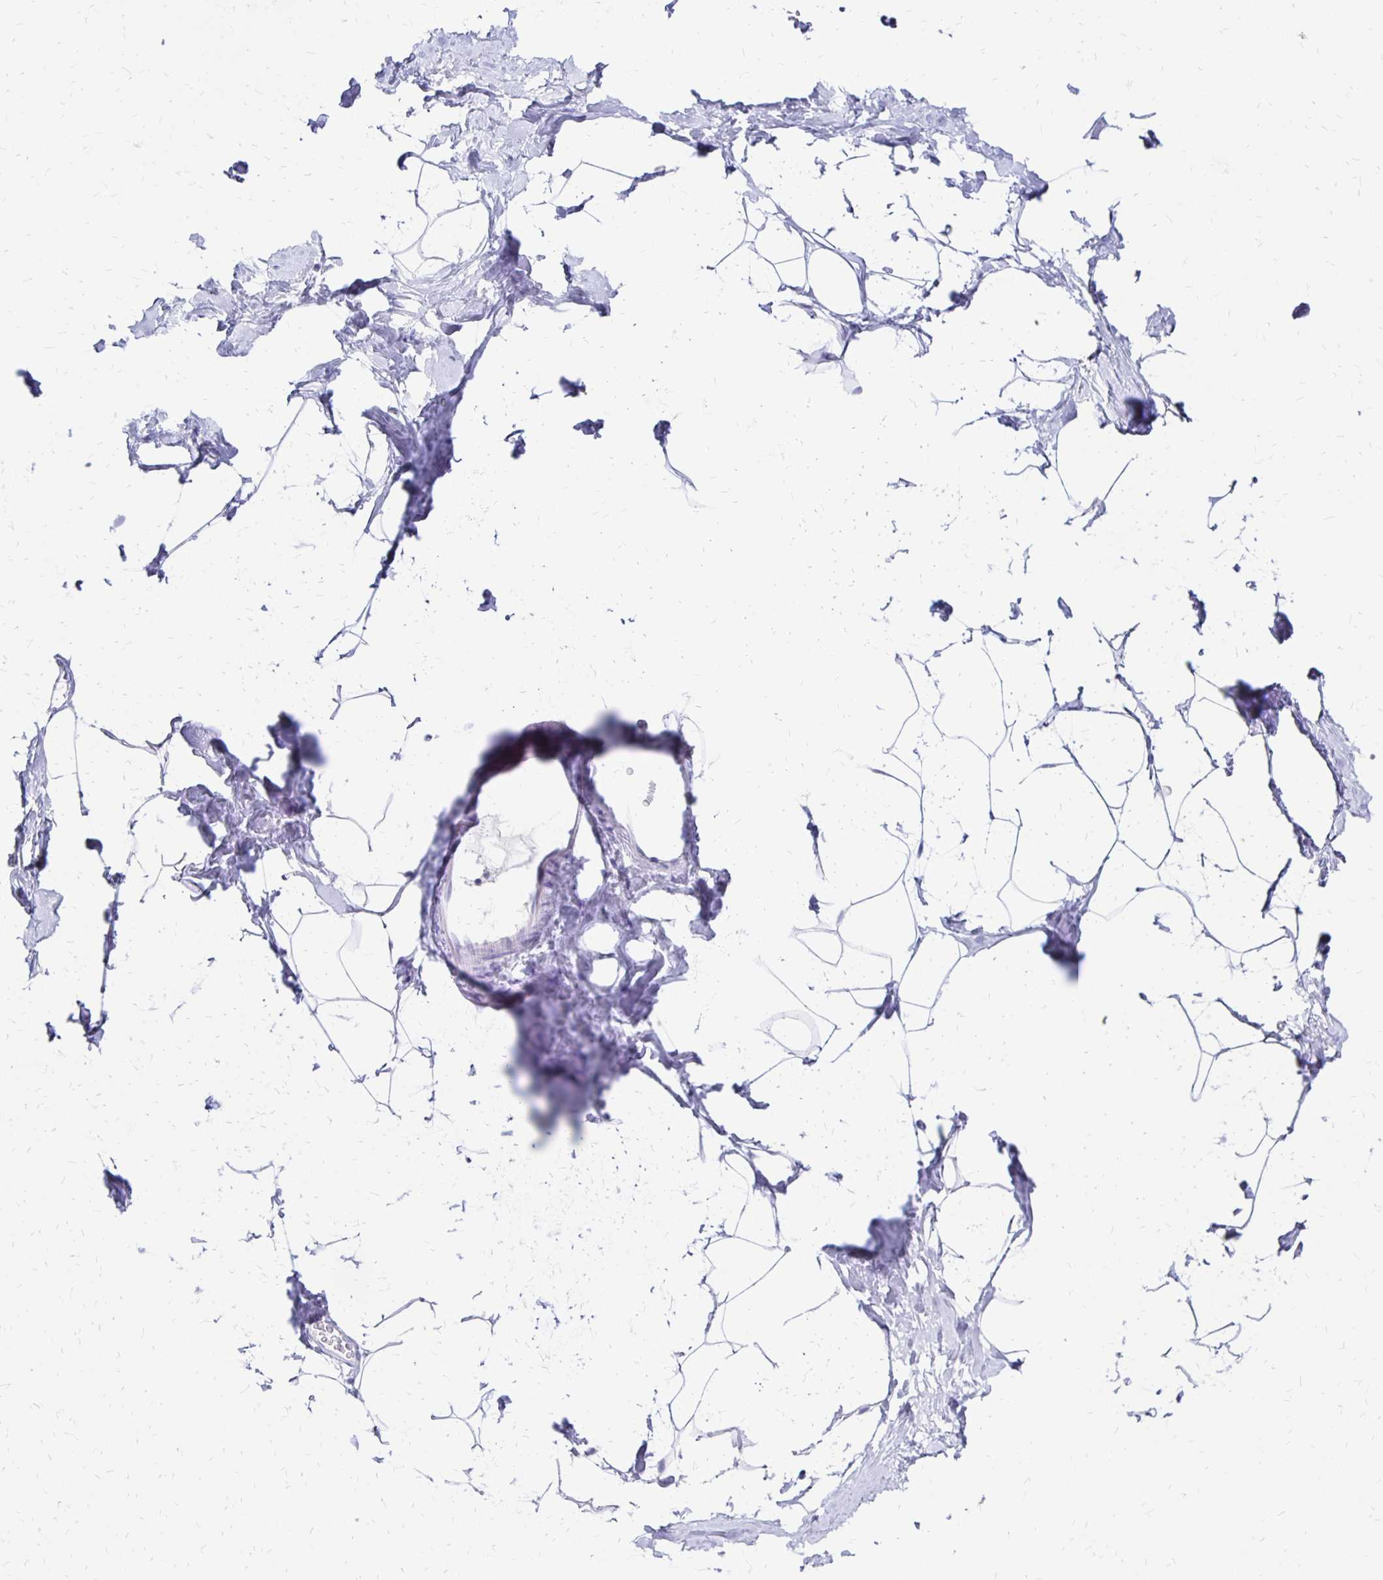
{"staining": {"intensity": "negative", "quantity": "none", "location": "none"}, "tissue": "breast", "cell_type": "Adipocytes", "image_type": "normal", "snomed": [{"axis": "morphology", "description": "Normal tissue, NOS"}, {"axis": "topography", "description": "Breast"}], "caption": "High power microscopy image of an immunohistochemistry photomicrograph of benign breast, revealing no significant staining in adipocytes. (DAB IHC visualized using brightfield microscopy, high magnification).", "gene": "SYT2", "patient": {"sex": "female", "age": 32}}